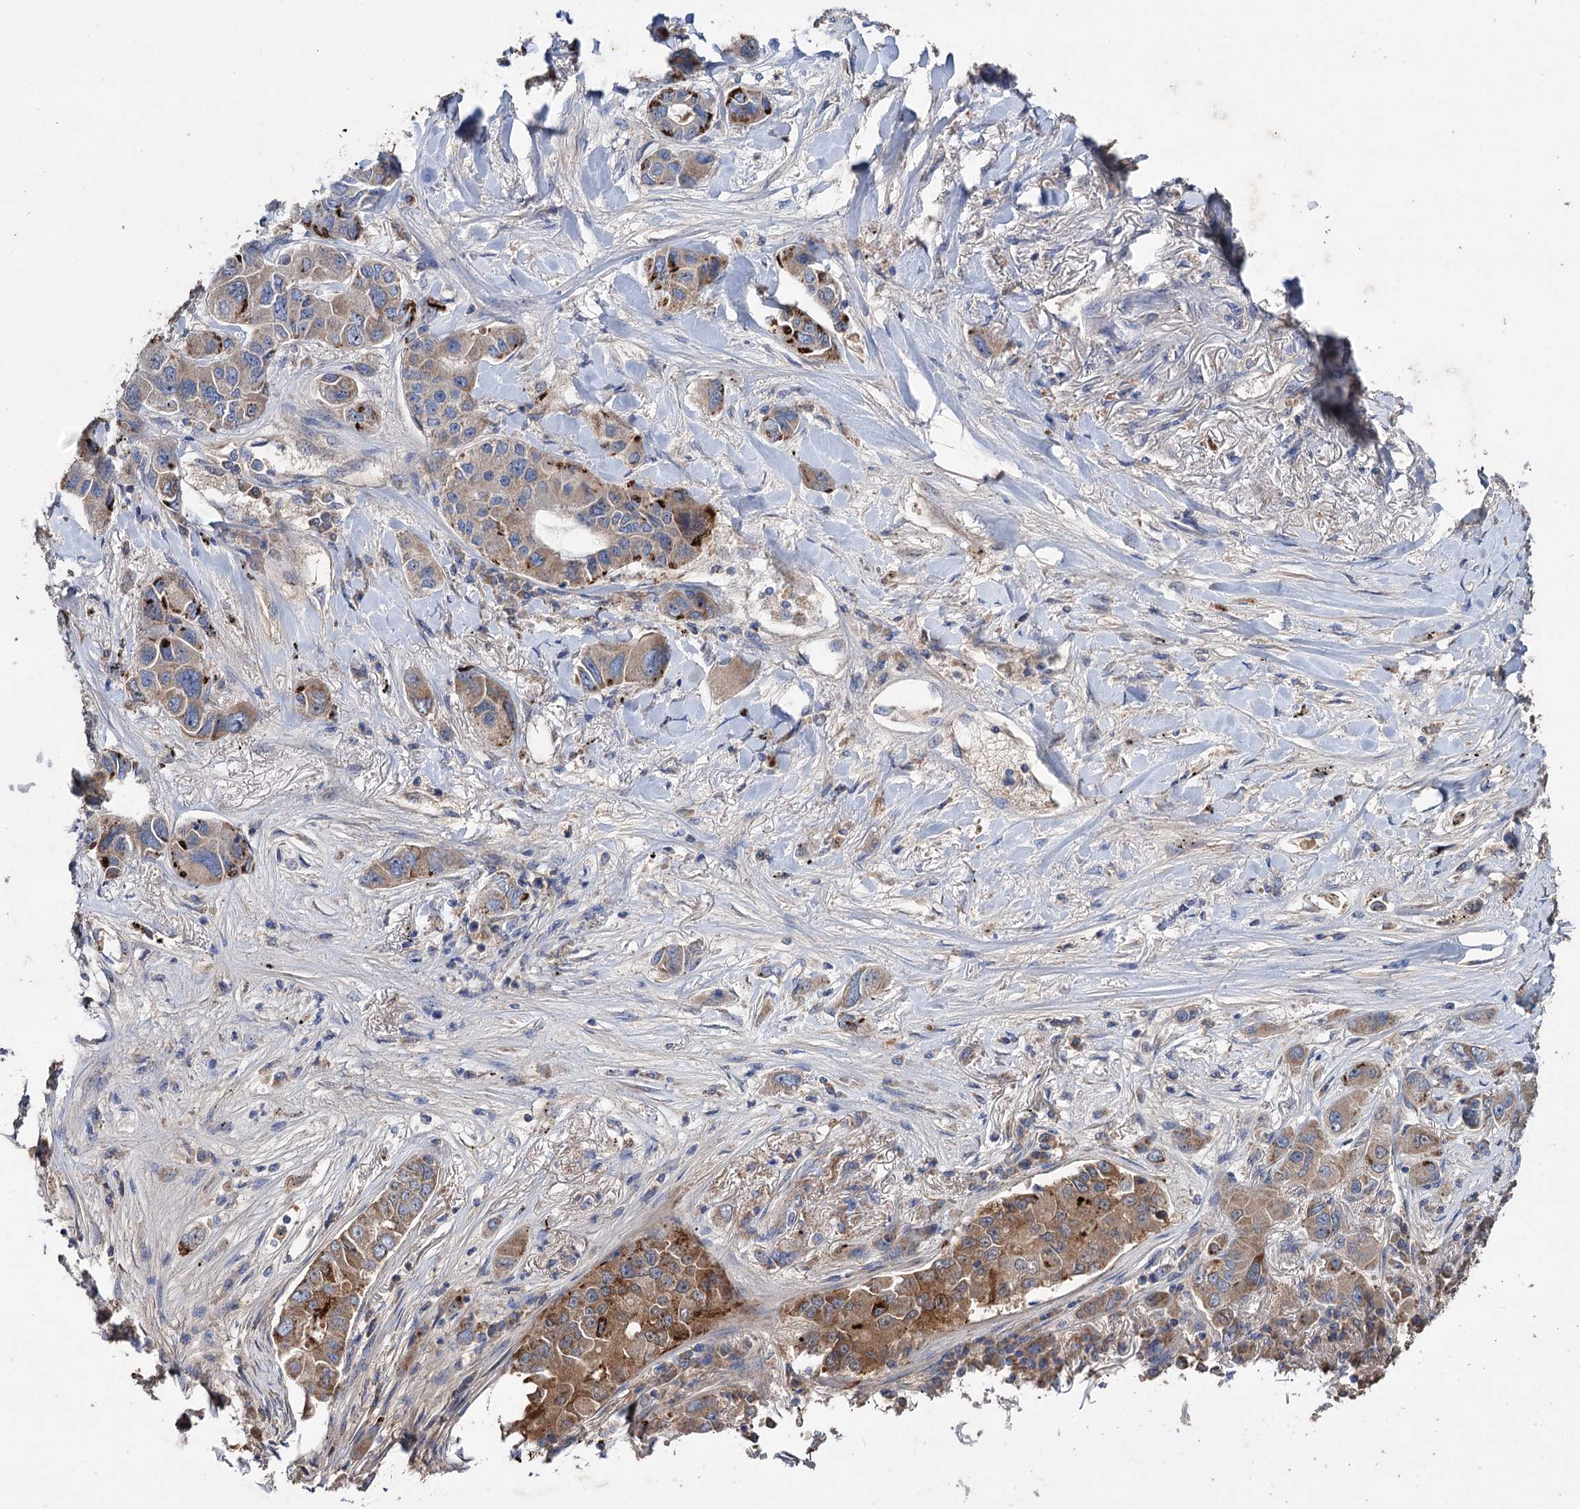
{"staining": {"intensity": "moderate", "quantity": "<25%", "location": "cytoplasmic/membranous"}, "tissue": "lung cancer", "cell_type": "Tumor cells", "image_type": "cancer", "snomed": [{"axis": "morphology", "description": "Adenocarcinoma, NOS"}, {"axis": "topography", "description": "Lung"}], "caption": "Lung cancer (adenocarcinoma) stained with a protein marker reveals moderate staining in tumor cells.", "gene": "CLPB", "patient": {"sex": "male", "age": 49}}